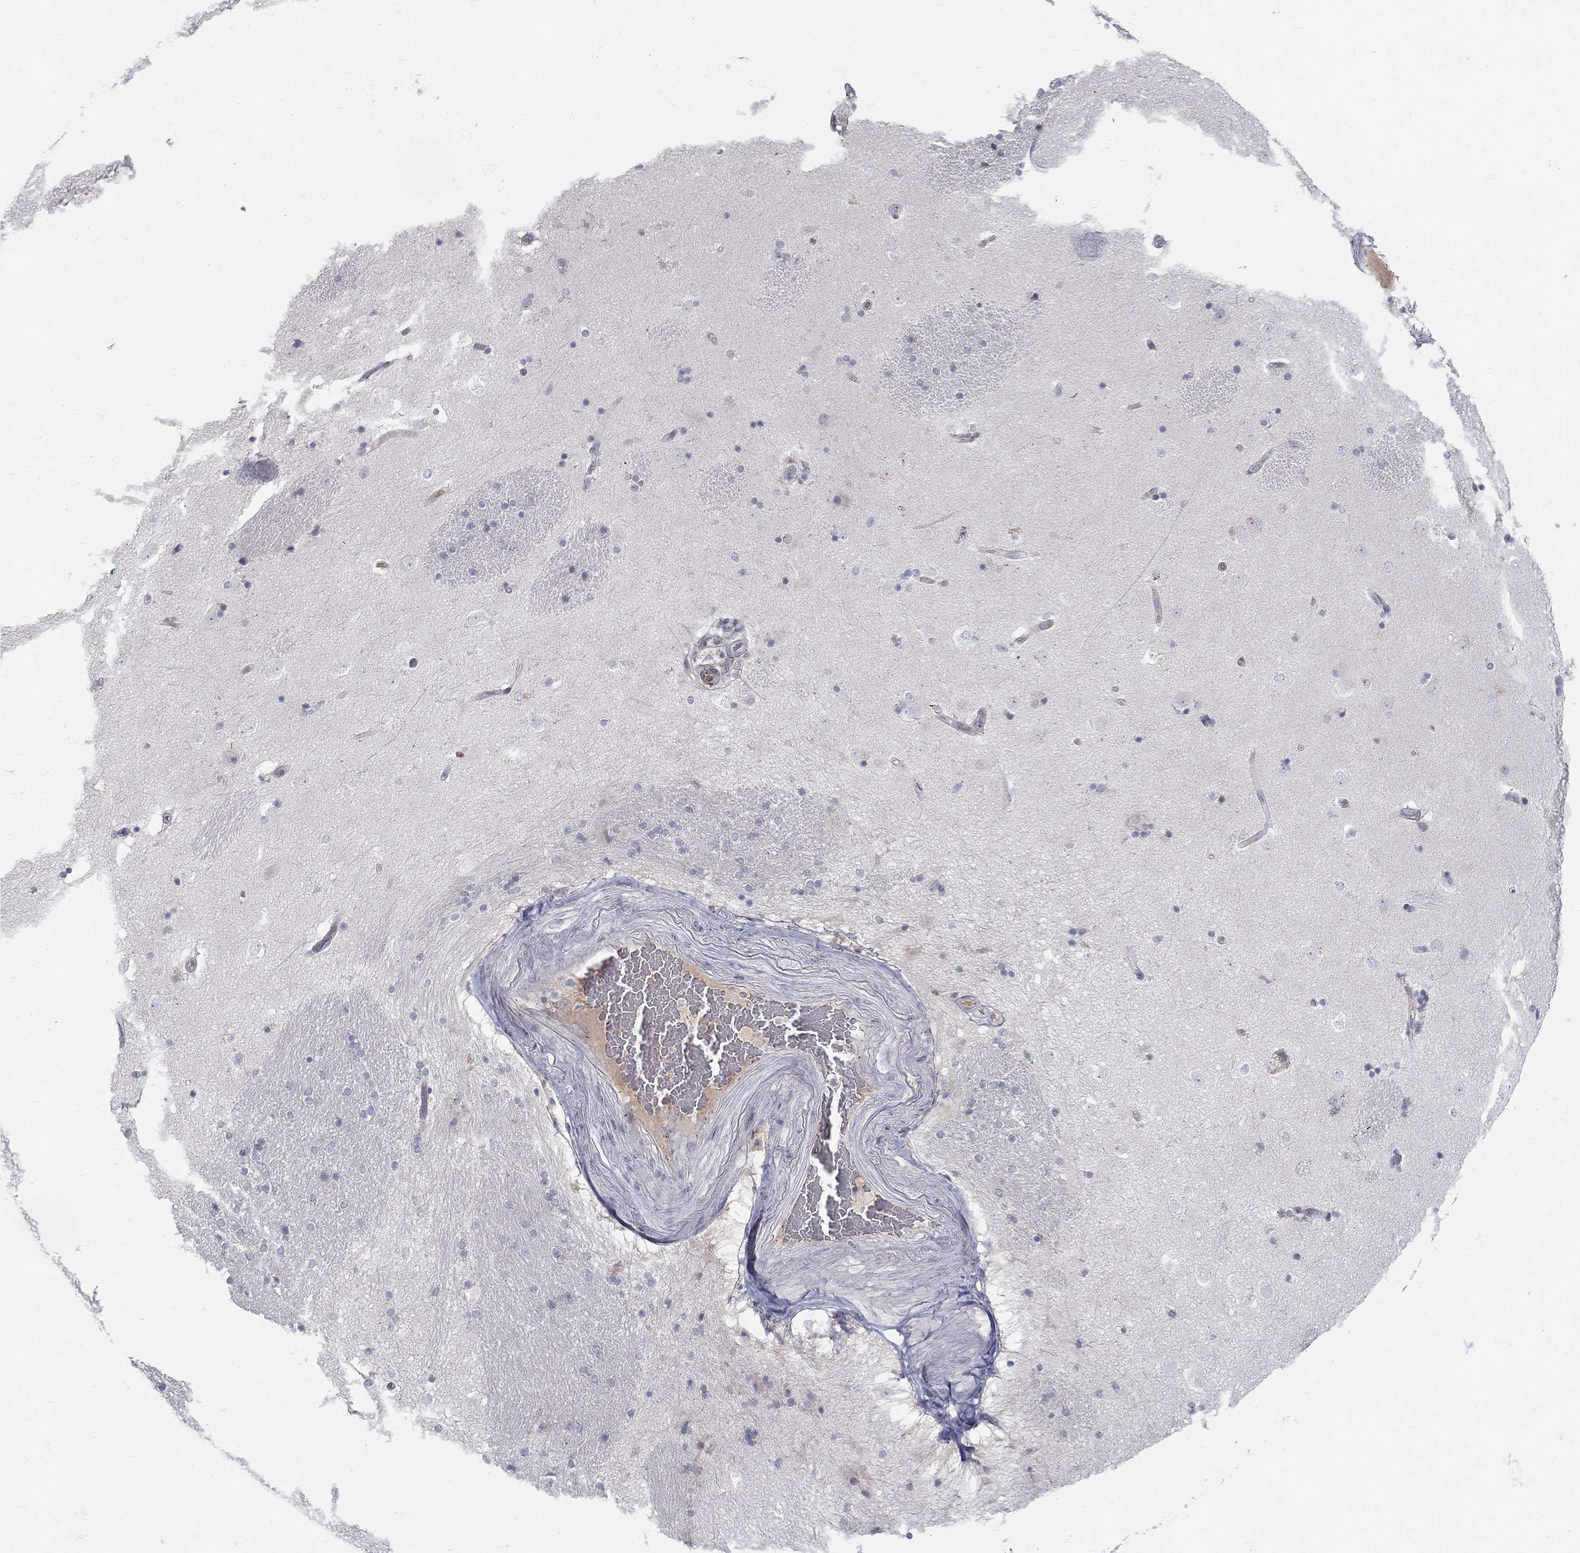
{"staining": {"intensity": "negative", "quantity": "none", "location": "none"}, "tissue": "caudate", "cell_type": "Glial cells", "image_type": "normal", "snomed": [{"axis": "morphology", "description": "Normal tissue, NOS"}, {"axis": "topography", "description": "Lateral ventricle wall"}], "caption": "An image of human caudate is negative for staining in glial cells. The staining is performed using DAB (3,3'-diaminobenzidine) brown chromogen with nuclei counter-stained in using hematoxylin.", "gene": "PANK3", "patient": {"sex": "male", "age": 51}}